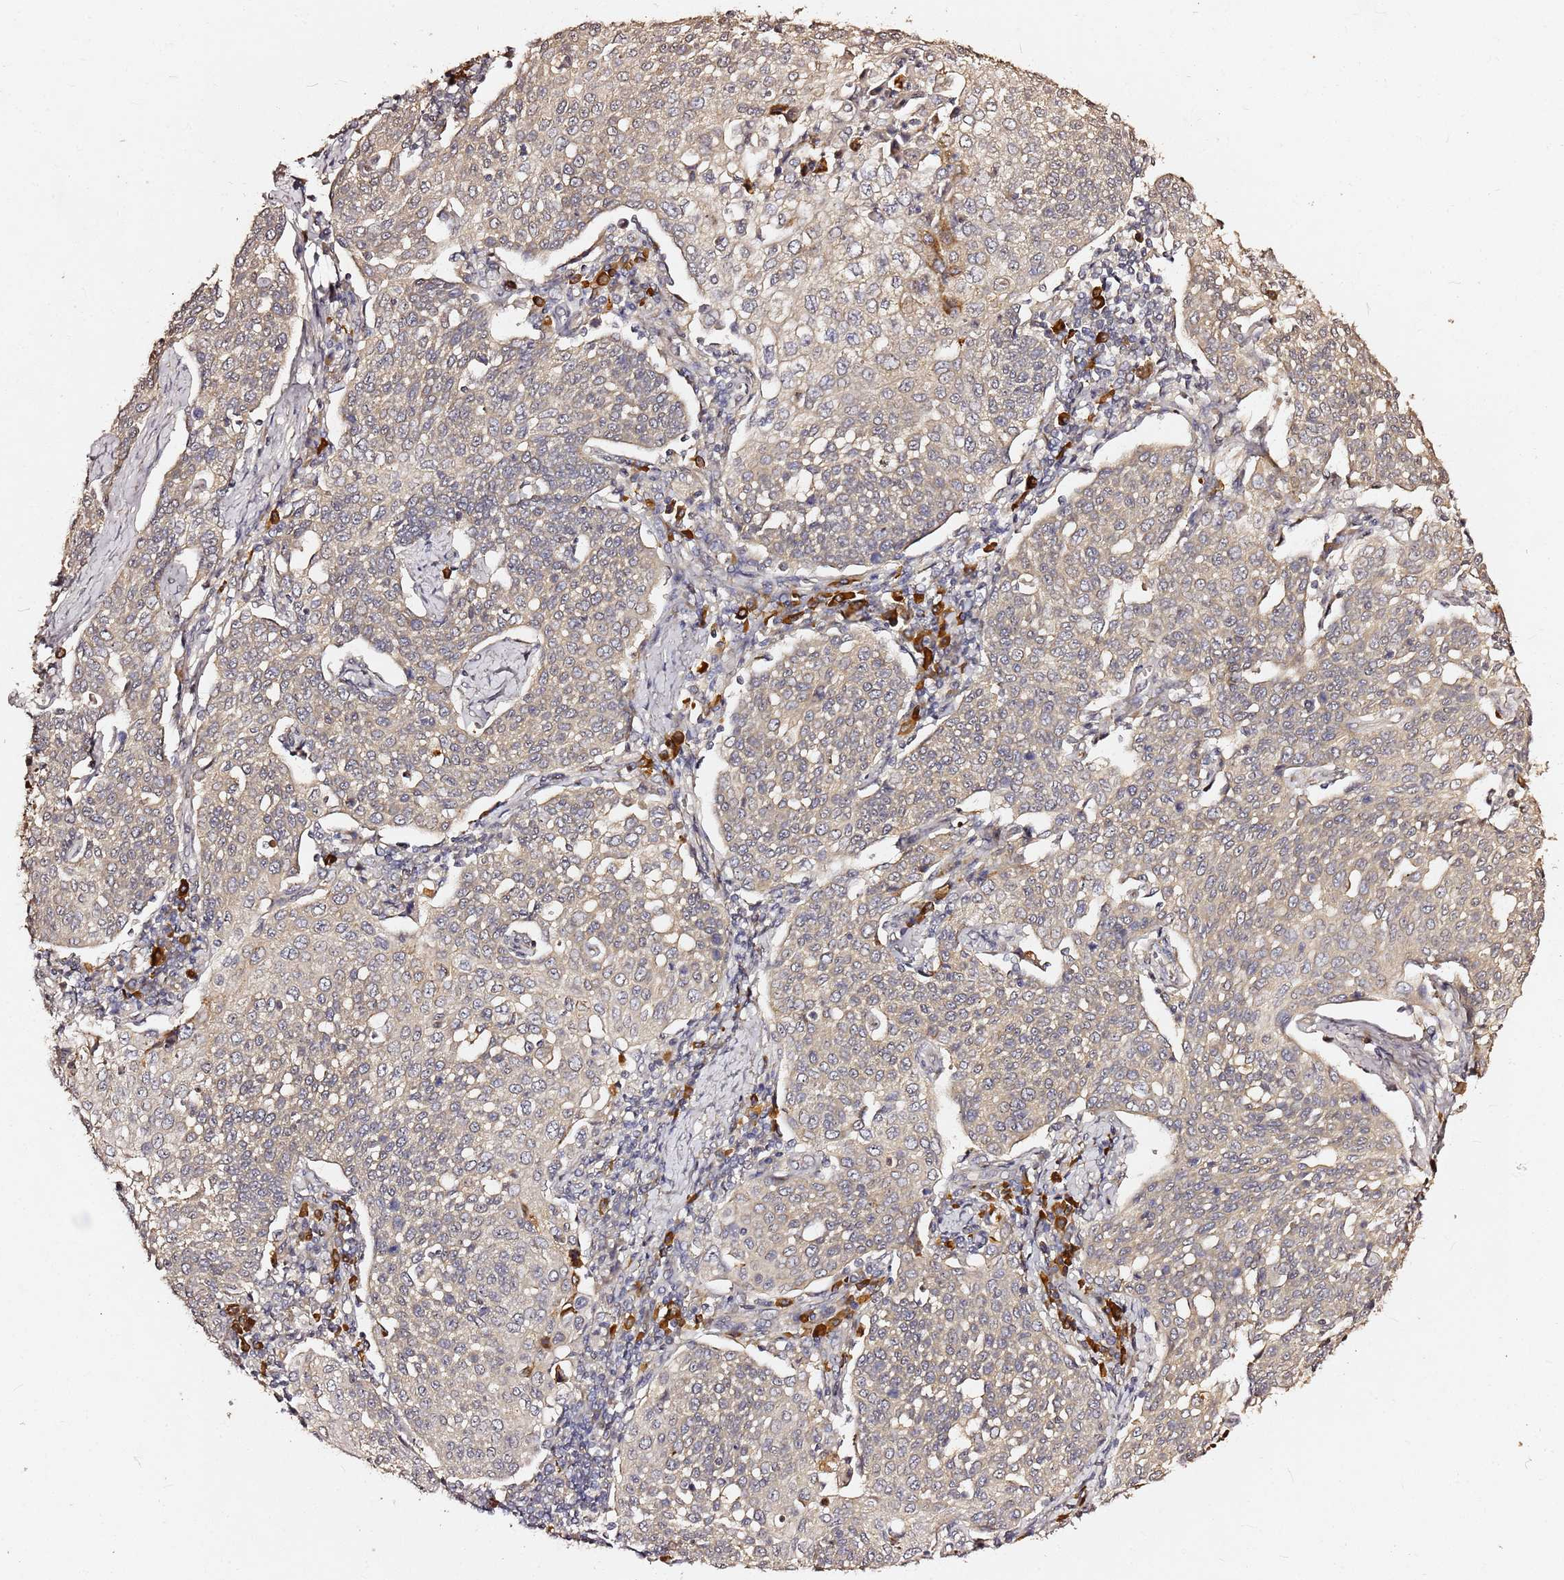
{"staining": {"intensity": "weak", "quantity": "<25%", "location": "cytoplasmic/membranous"}, "tissue": "cervical cancer", "cell_type": "Tumor cells", "image_type": "cancer", "snomed": [{"axis": "morphology", "description": "Squamous cell carcinoma, NOS"}, {"axis": "topography", "description": "Cervix"}], "caption": "Immunohistochemistry (IHC) image of neoplastic tissue: cervical cancer stained with DAB (3,3'-diaminobenzidine) reveals no significant protein expression in tumor cells.", "gene": "C6orf136", "patient": {"sex": "female", "age": 34}}